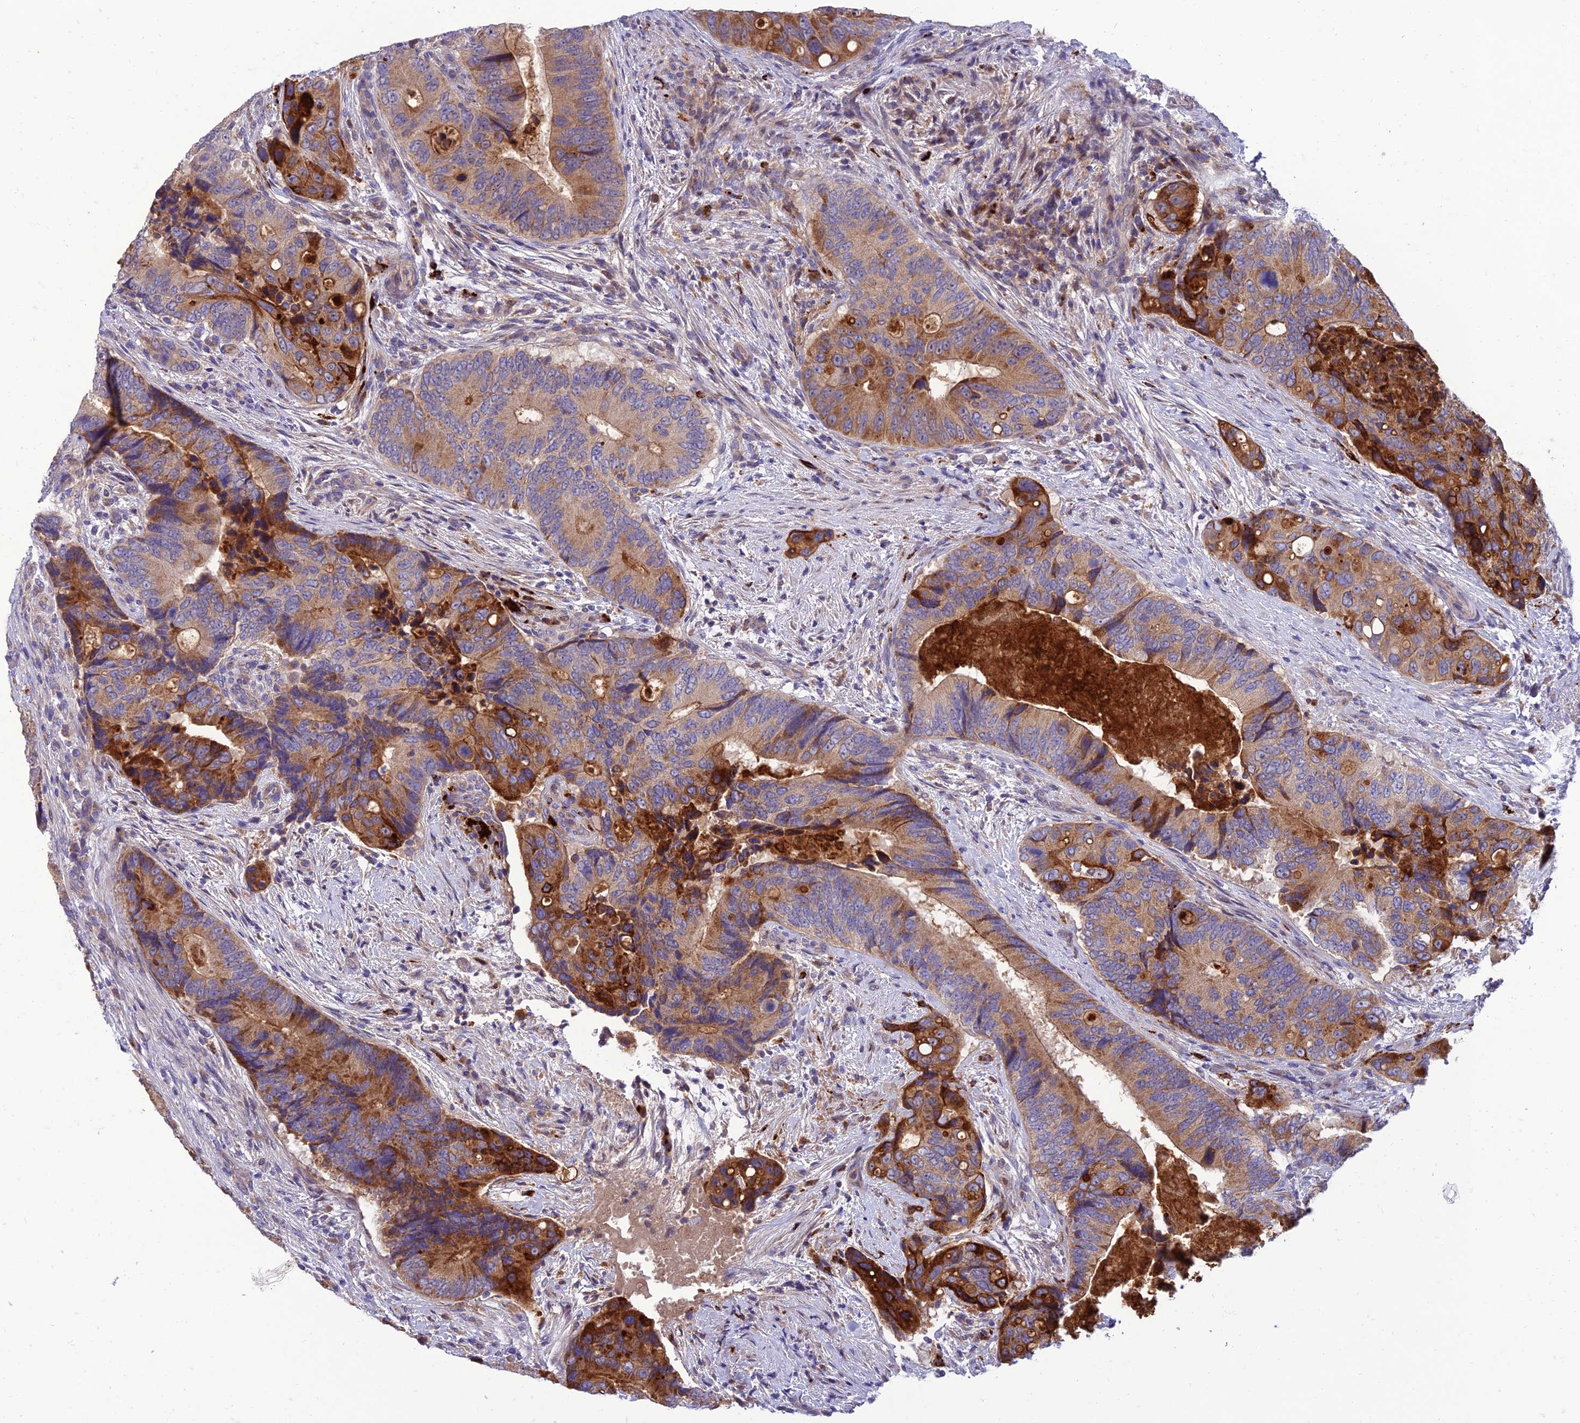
{"staining": {"intensity": "strong", "quantity": "25%-75%", "location": "cytoplasmic/membranous"}, "tissue": "colorectal cancer", "cell_type": "Tumor cells", "image_type": "cancer", "snomed": [{"axis": "morphology", "description": "Adenocarcinoma, NOS"}, {"axis": "topography", "description": "Colon"}], "caption": "Brown immunohistochemical staining in human adenocarcinoma (colorectal) demonstrates strong cytoplasmic/membranous positivity in about 25%-75% of tumor cells.", "gene": "IRAK3", "patient": {"sex": "male", "age": 84}}